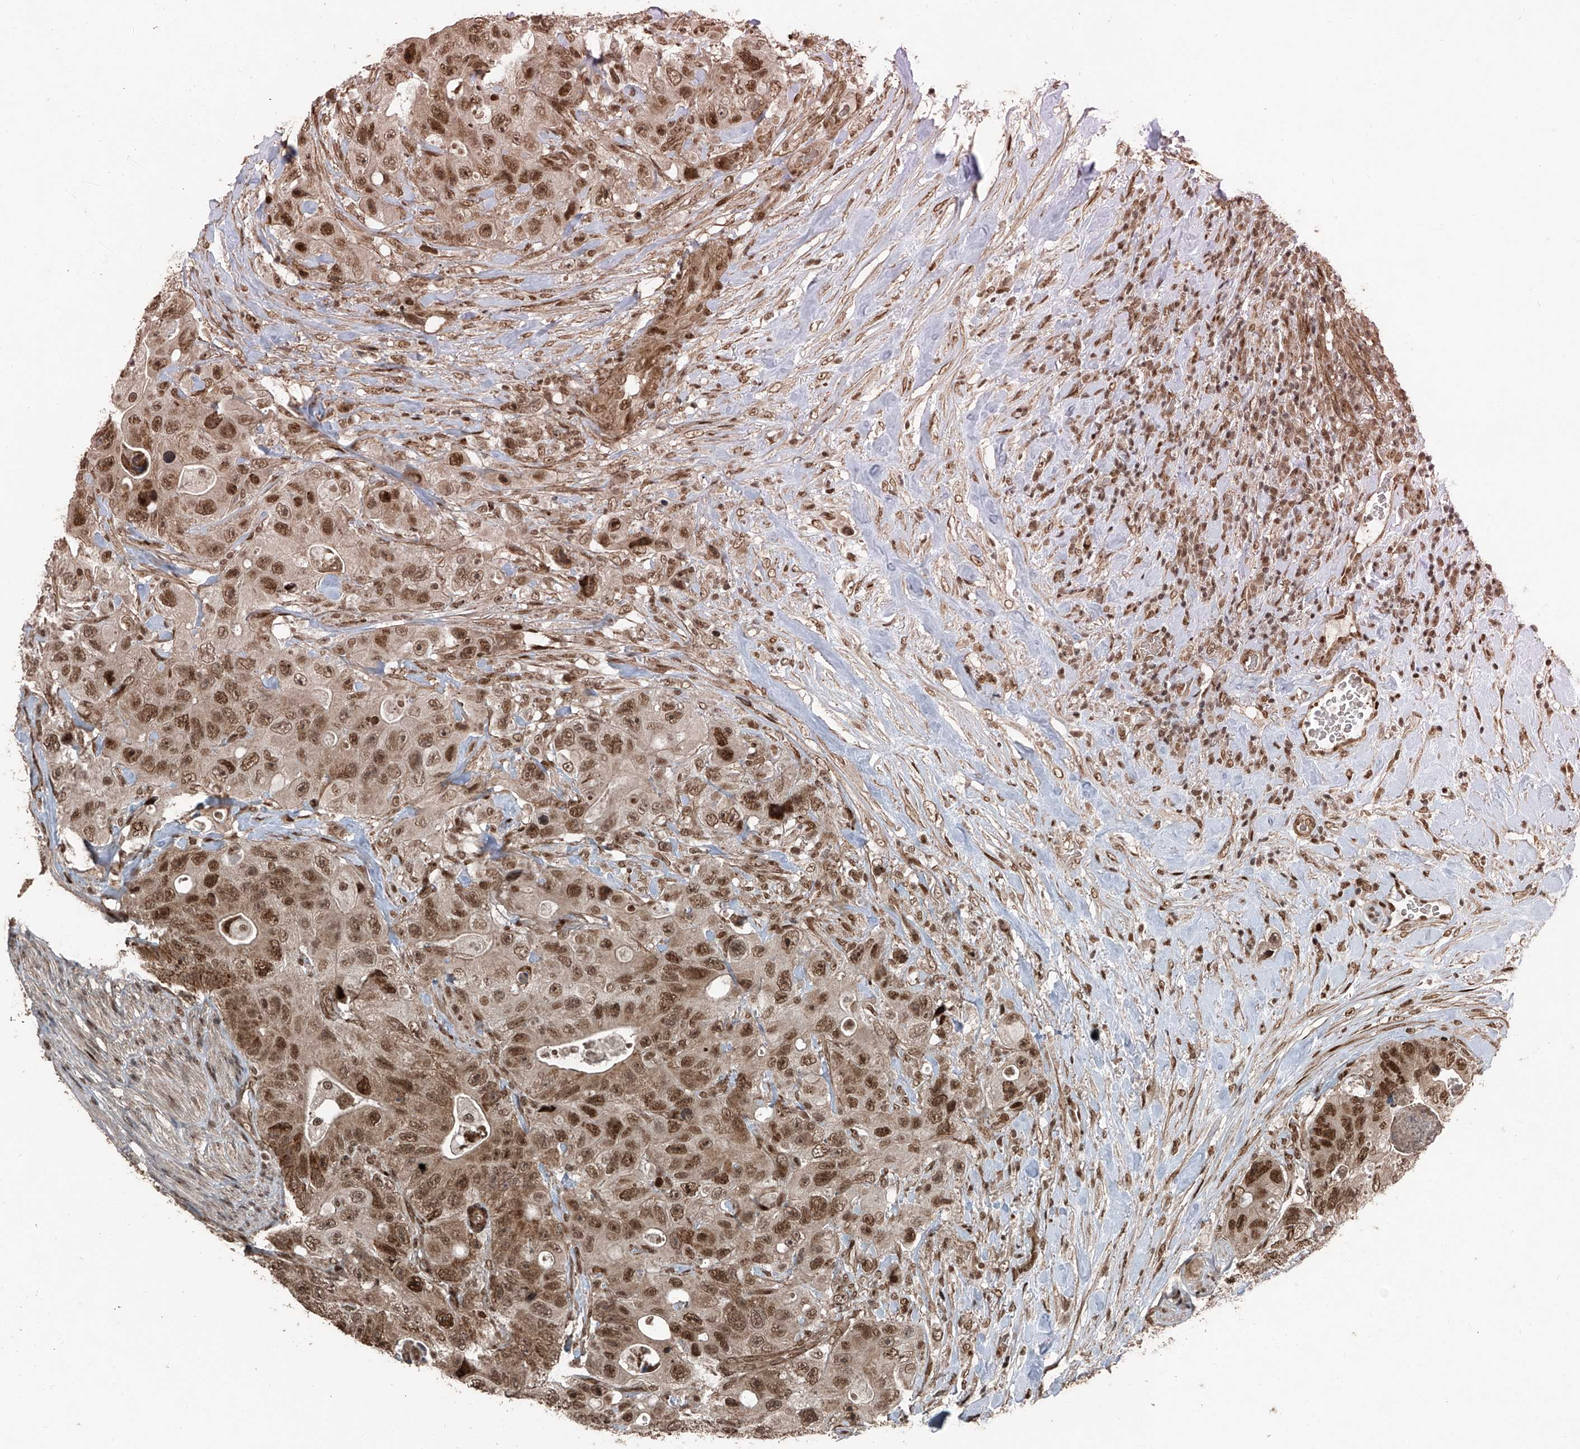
{"staining": {"intensity": "moderate", "quantity": ">75%", "location": "nuclear"}, "tissue": "colorectal cancer", "cell_type": "Tumor cells", "image_type": "cancer", "snomed": [{"axis": "morphology", "description": "Adenocarcinoma, NOS"}, {"axis": "topography", "description": "Colon"}], "caption": "Moderate nuclear positivity is present in approximately >75% of tumor cells in colorectal adenocarcinoma.", "gene": "ZNF570", "patient": {"sex": "female", "age": 46}}